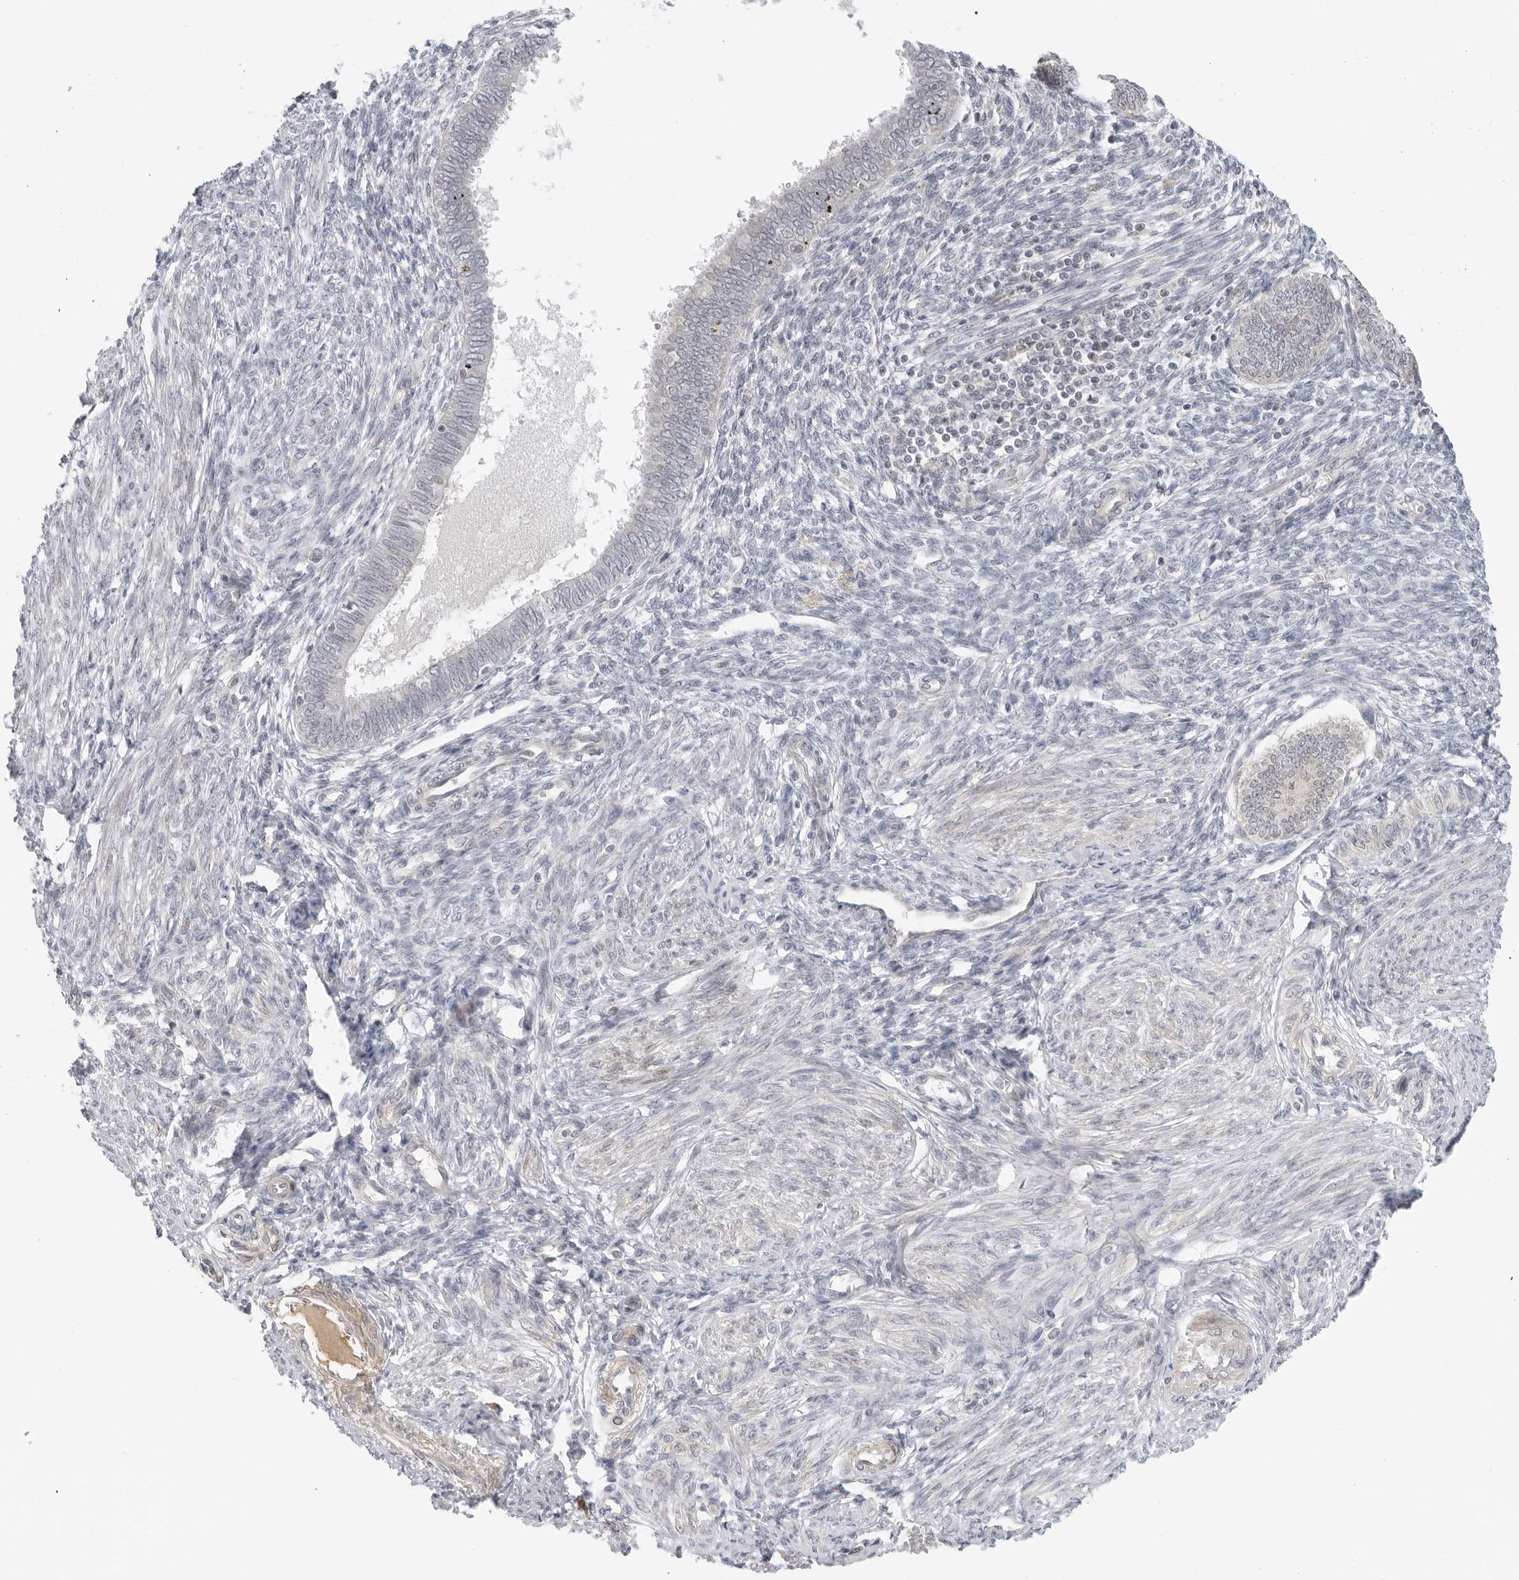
{"staining": {"intensity": "negative", "quantity": "none", "location": "none"}, "tissue": "endometrium", "cell_type": "Cells in endometrial stroma", "image_type": "normal", "snomed": [{"axis": "morphology", "description": "Normal tissue, NOS"}, {"axis": "topography", "description": "Endometrium"}], "caption": "Immunohistochemical staining of unremarkable endometrium shows no significant positivity in cells in endometrial stroma. The staining is performed using DAB (3,3'-diaminobenzidine) brown chromogen with nuclei counter-stained in using hematoxylin.", "gene": "SUGCT", "patient": {"sex": "female", "age": 46}}